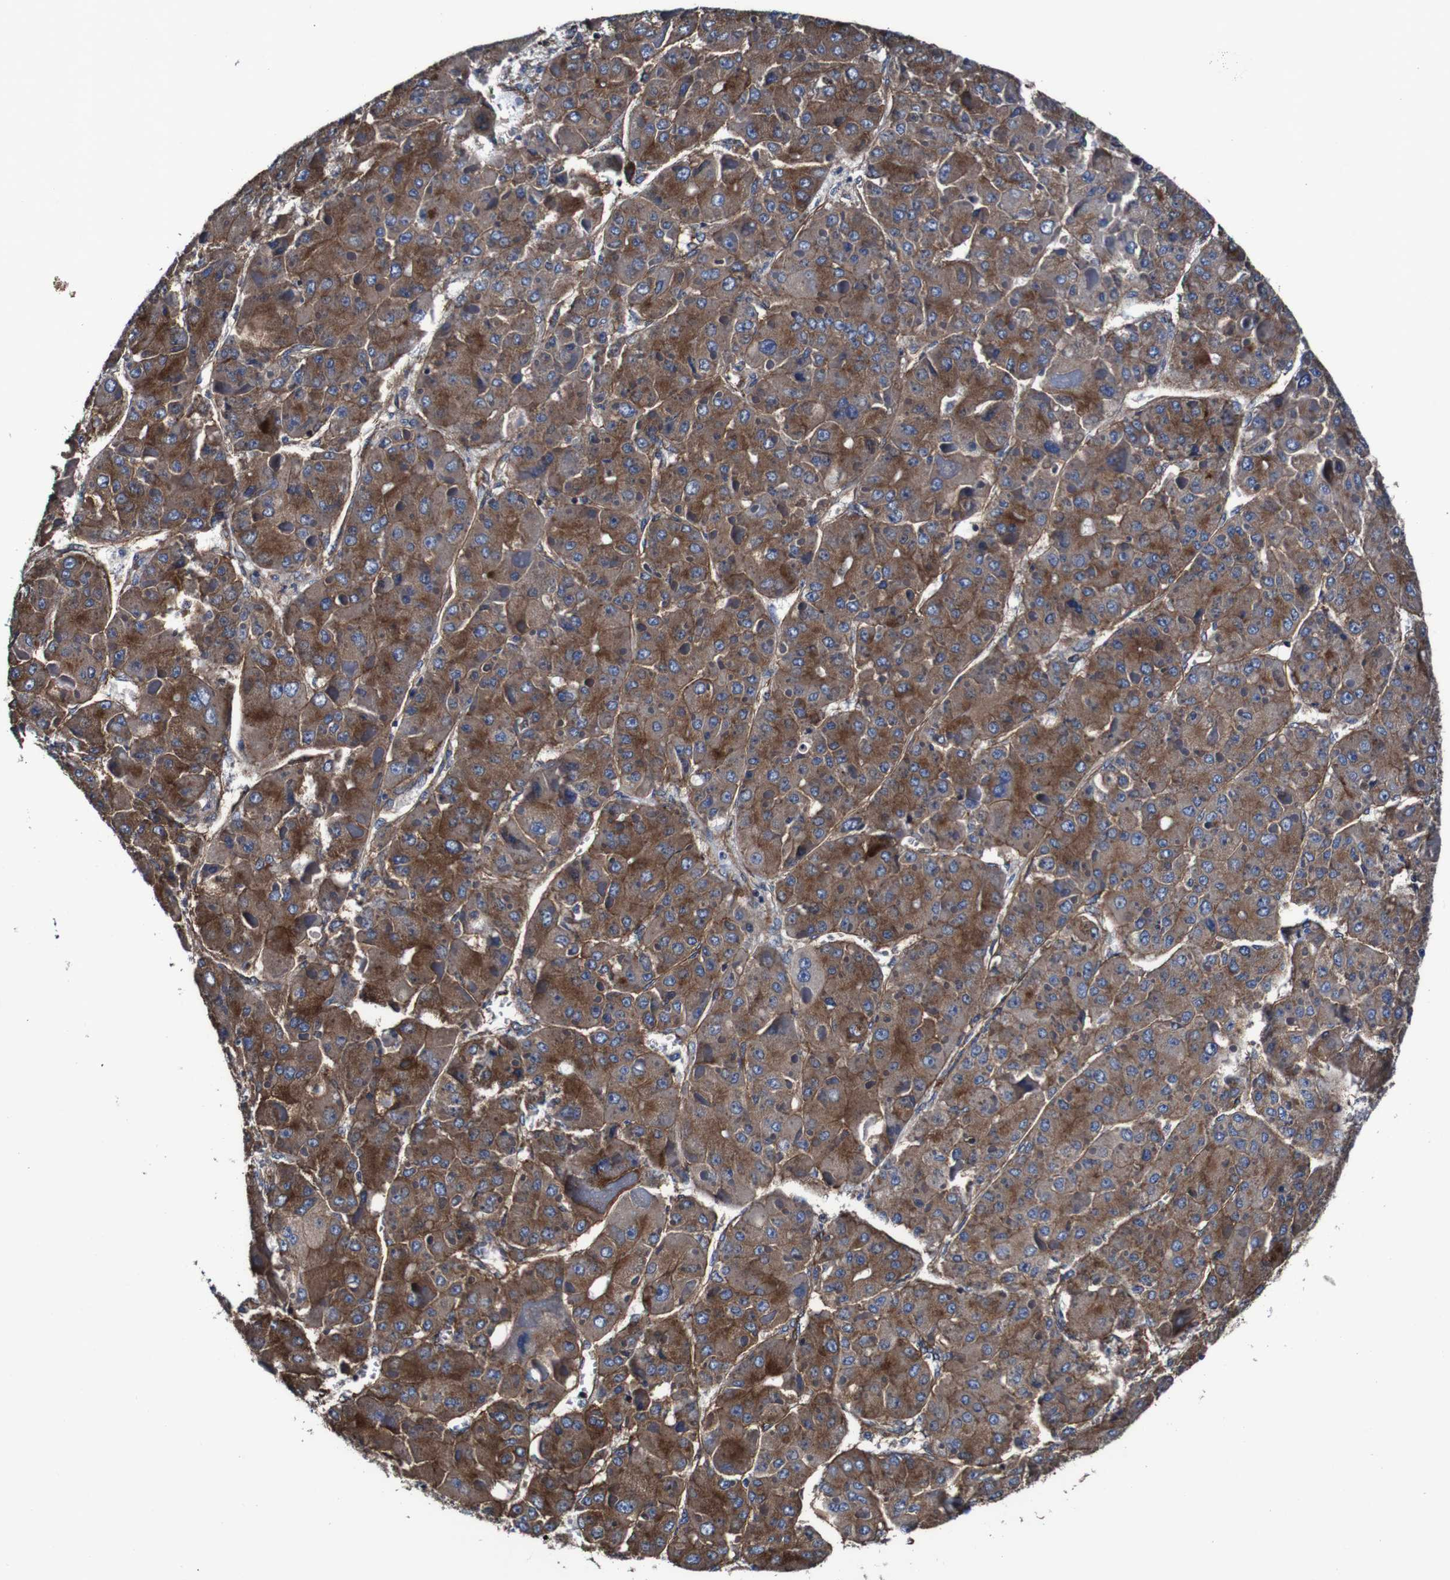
{"staining": {"intensity": "strong", "quantity": "25%-75%", "location": "cytoplasmic/membranous"}, "tissue": "liver cancer", "cell_type": "Tumor cells", "image_type": "cancer", "snomed": [{"axis": "morphology", "description": "Carcinoma, Hepatocellular, NOS"}, {"axis": "topography", "description": "Liver"}], "caption": "Liver hepatocellular carcinoma stained with a brown dye demonstrates strong cytoplasmic/membranous positive expression in approximately 25%-75% of tumor cells.", "gene": "CSF1R", "patient": {"sex": "female", "age": 73}}